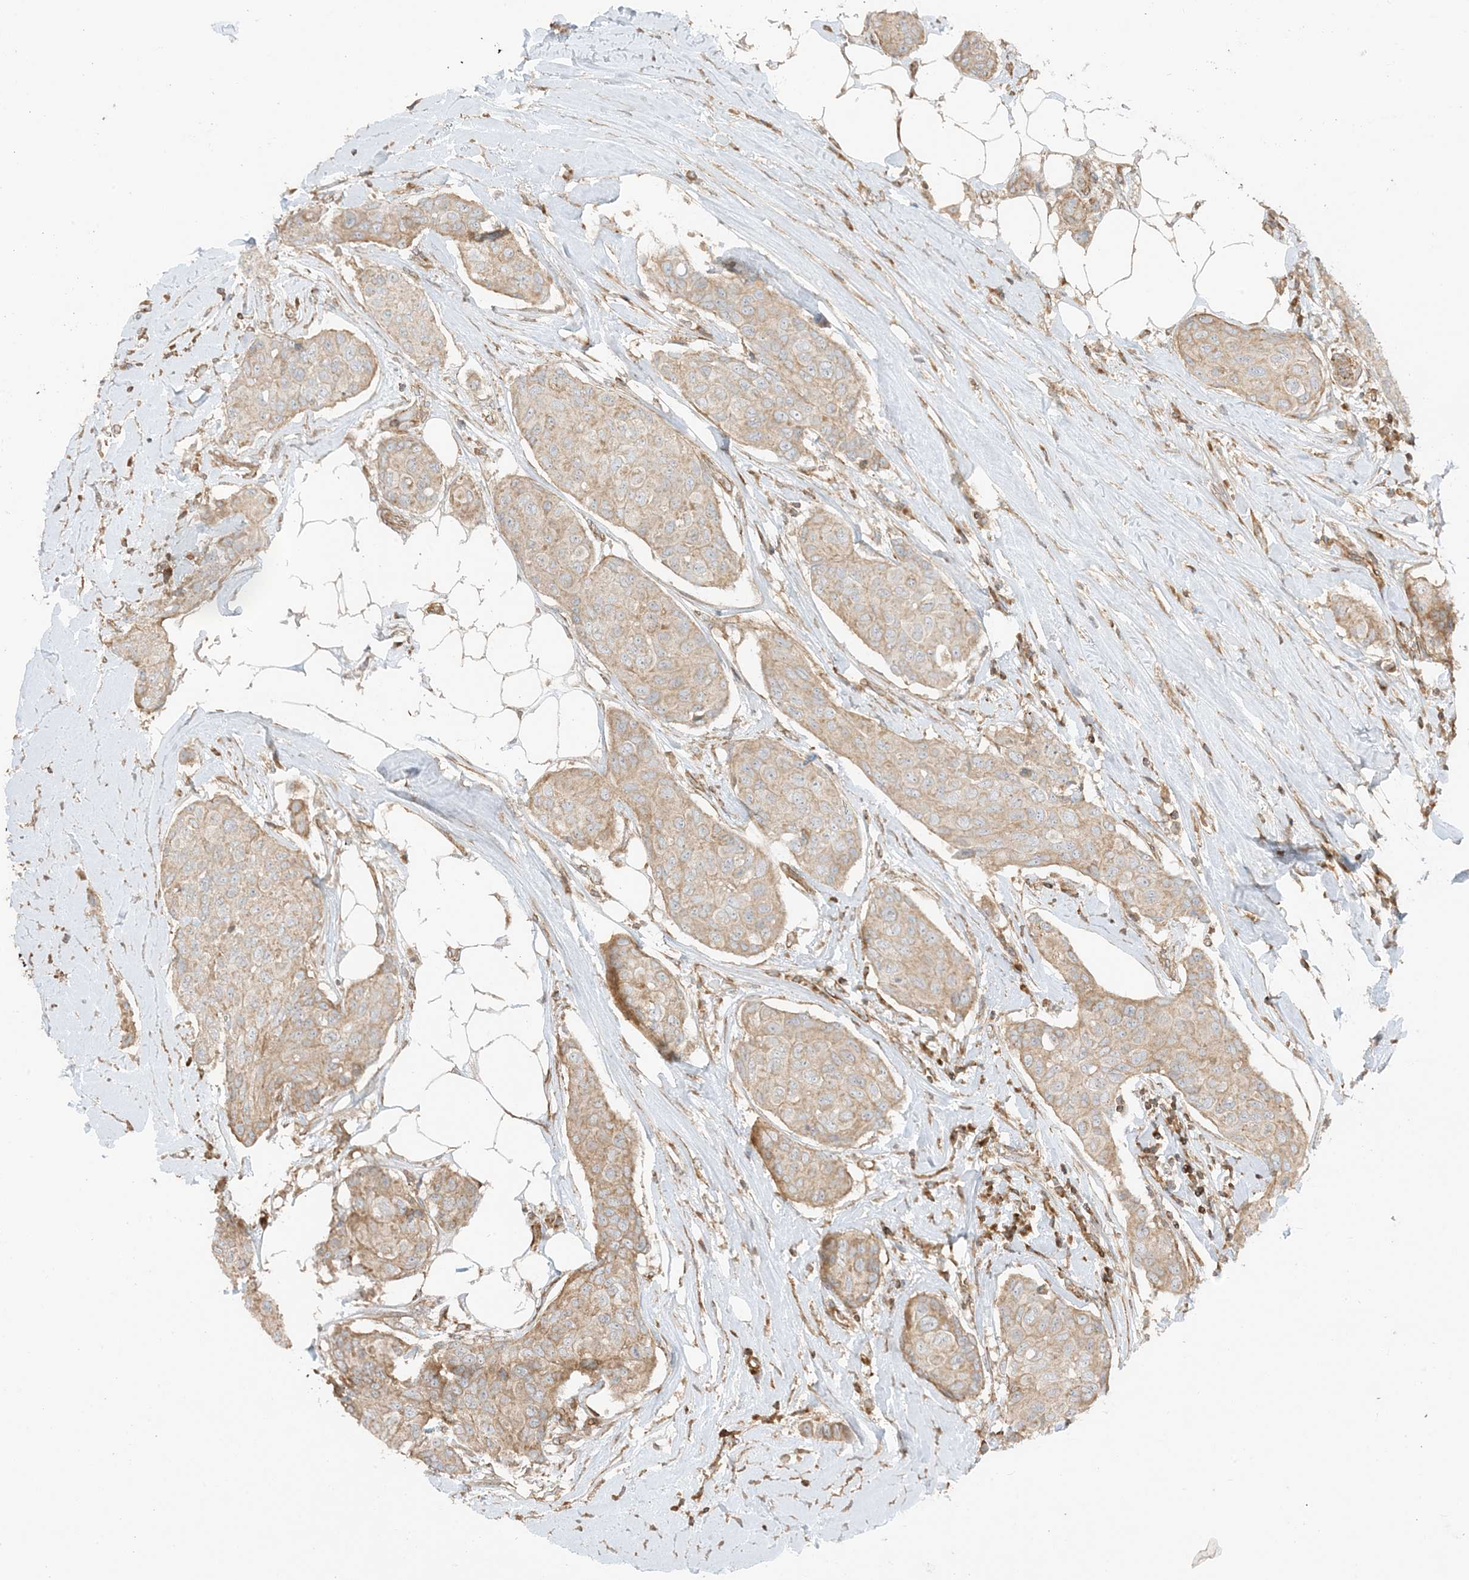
{"staining": {"intensity": "weak", "quantity": ">75%", "location": "cytoplasmic/membranous"}, "tissue": "breast cancer", "cell_type": "Tumor cells", "image_type": "cancer", "snomed": [{"axis": "morphology", "description": "Duct carcinoma"}, {"axis": "topography", "description": "Breast"}], "caption": "Immunohistochemical staining of human breast infiltrating ductal carcinoma demonstrates low levels of weak cytoplasmic/membranous protein staining in approximately >75% of tumor cells. (DAB IHC with brightfield microscopy, high magnification).", "gene": "SLC25A12", "patient": {"sex": "female", "age": 80}}